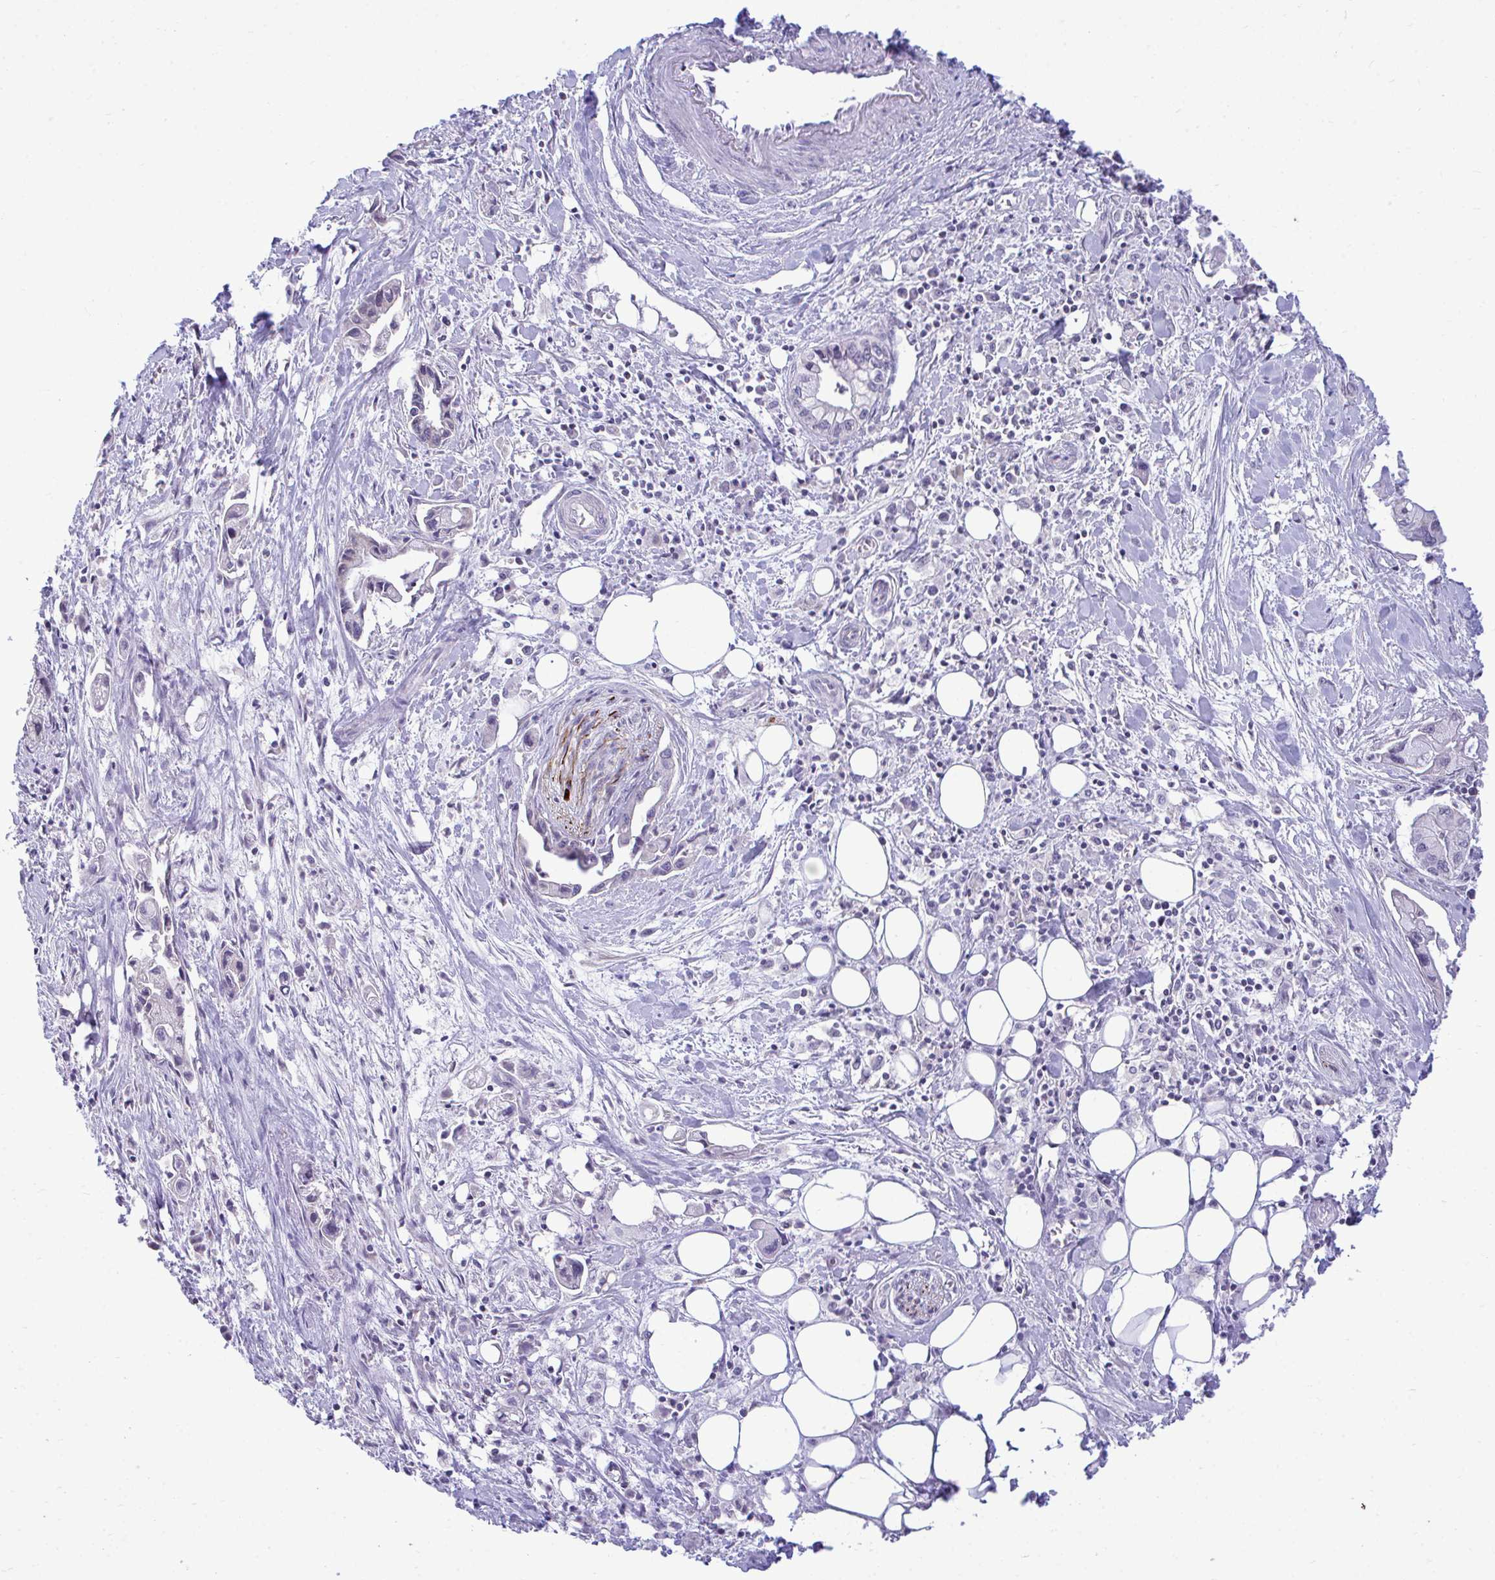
{"staining": {"intensity": "negative", "quantity": "none", "location": "none"}, "tissue": "pancreatic cancer", "cell_type": "Tumor cells", "image_type": "cancer", "snomed": [{"axis": "morphology", "description": "Adenocarcinoma, NOS"}, {"axis": "topography", "description": "Pancreas"}], "caption": "Immunohistochemical staining of pancreatic adenocarcinoma displays no significant staining in tumor cells.", "gene": "PIGK", "patient": {"sex": "male", "age": 61}}